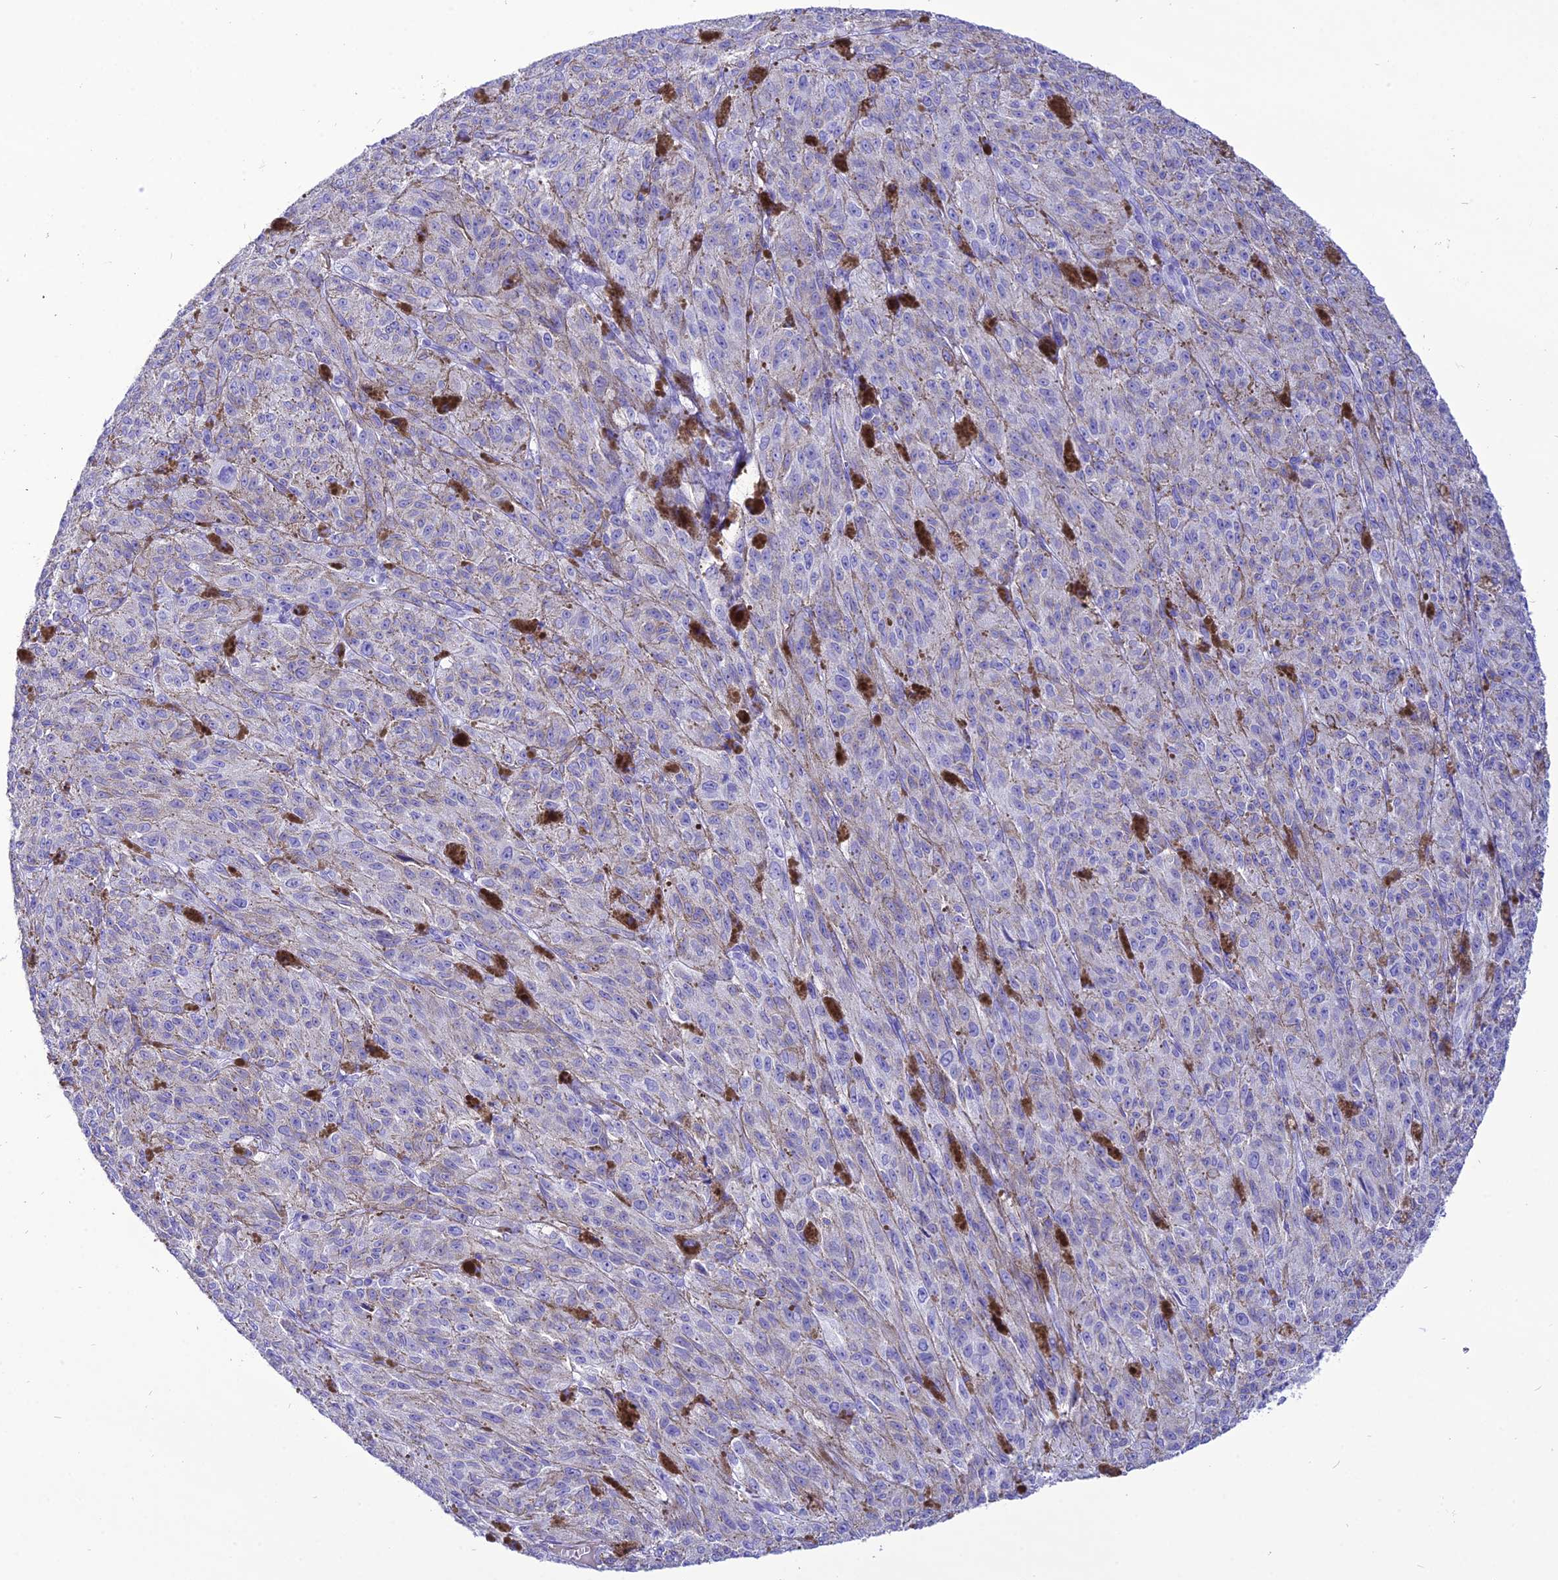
{"staining": {"intensity": "negative", "quantity": "none", "location": "none"}, "tissue": "melanoma", "cell_type": "Tumor cells", "image_type": "cancer", "snomed": [{"axis": "morphology", "description": "Malignant melanoma, NOS"}, {"axis": "topography", "description": "Skin"}], "caption": "An immunohistochemistry (IHC) histopathology image of malignant melanoma is shown. There is no staining in tumor cells of malignant melanoma.", "gene": "PNMA5", "patient": {"sex": "female", "age": 52}}